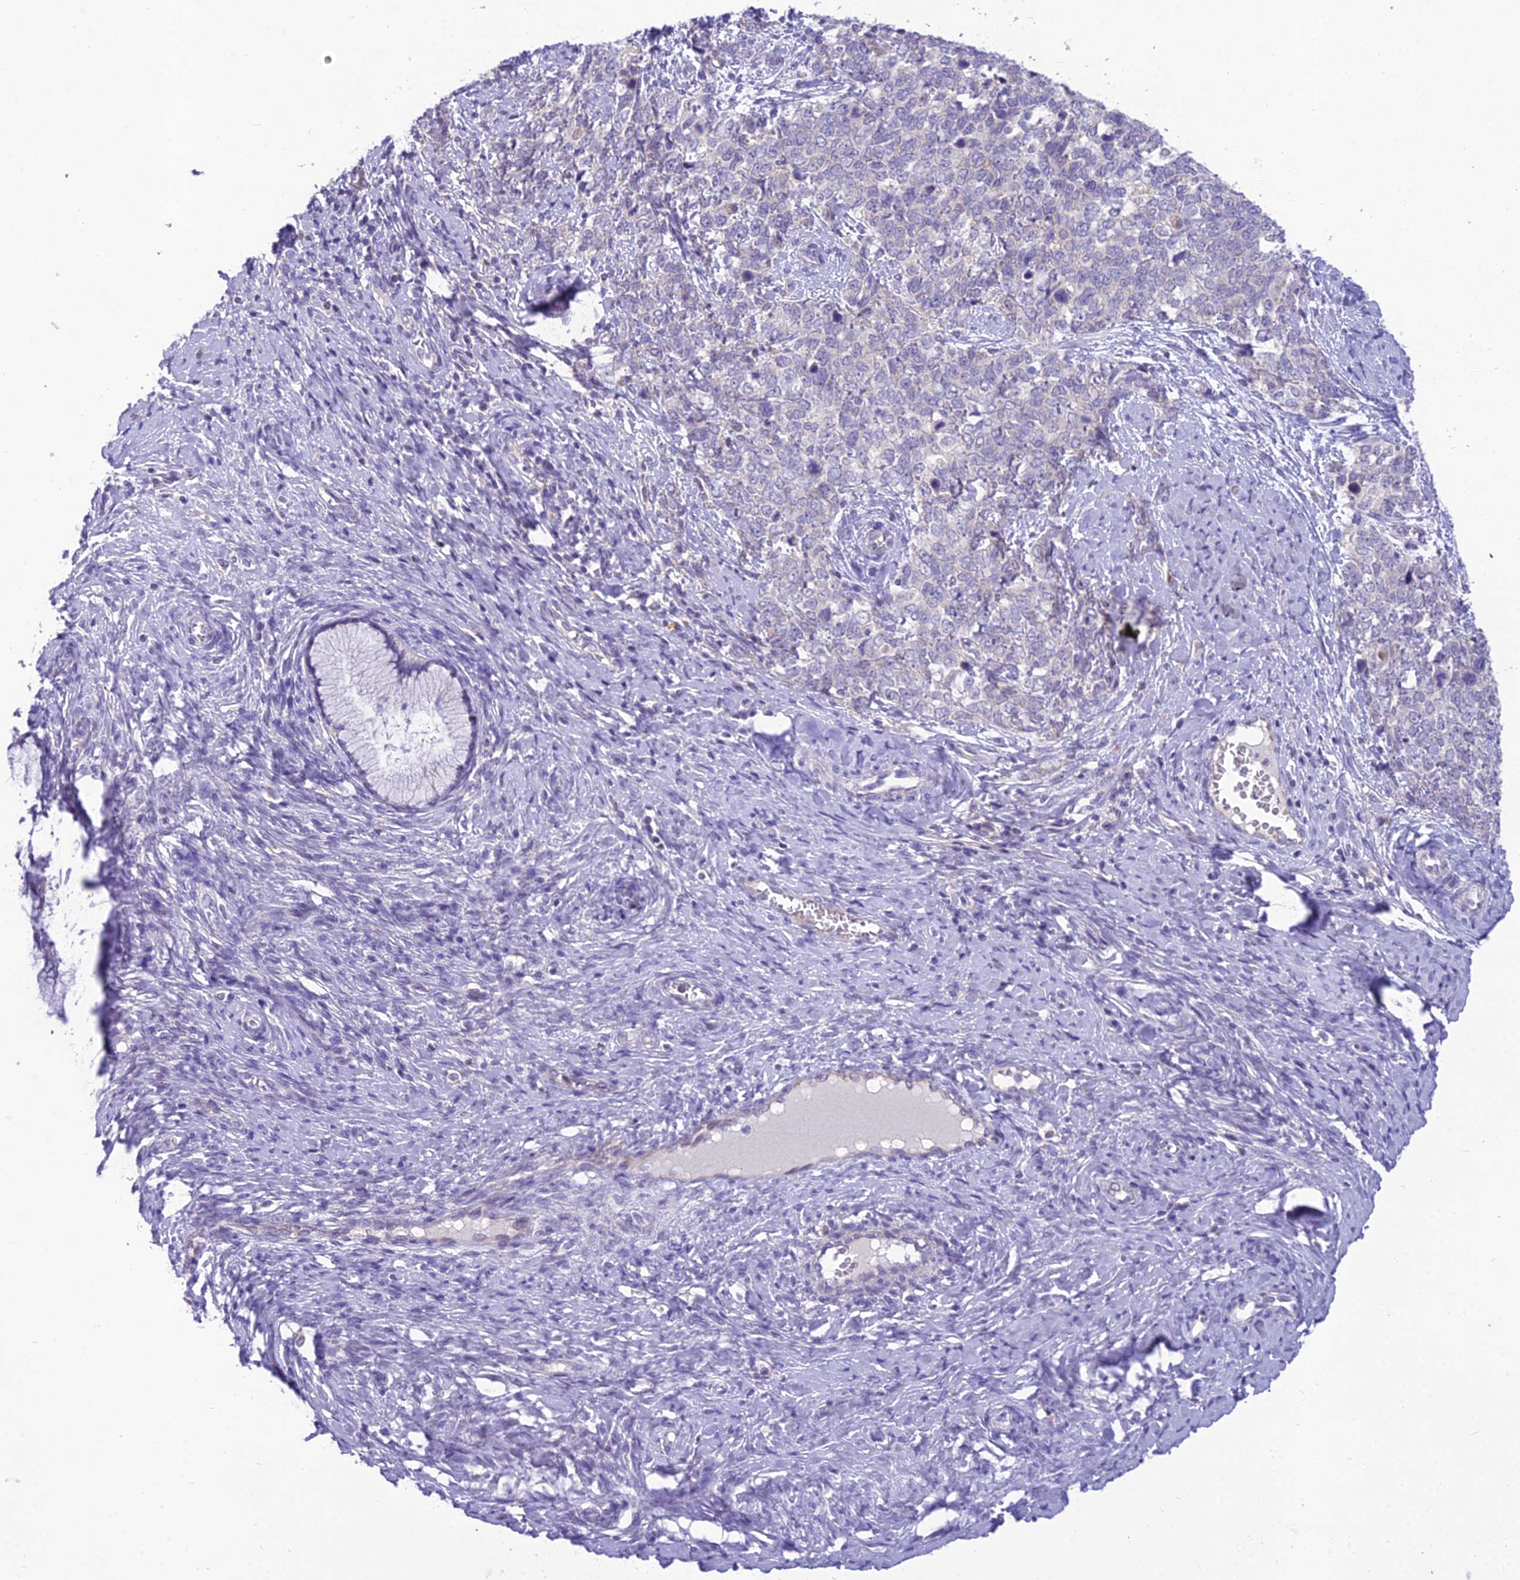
{"staining": {"intensity": "negative", "quantity": "none", "location": "none"}, "tissue": "cervical cancer", "cell_type": "Tumor cells", "image_type": "cancer", "snomed": [{"axis": "morphology", "description": "Squamous cell carcinoma, NOS"}, {"axis": "topography", "description": "Cervix"}], "caption": "Immunohistochemical staining of squamous cell carcinoma (cervical) demonstrates no significant expression in tumor cells. The staining was performed using DAB to visualize the protein expression in brown, while the nuclei were stained in blue with hematoxylin (Magnification: 20x).", "gene": "MIIP", "patient": {"sex": "female", "age": 63}}